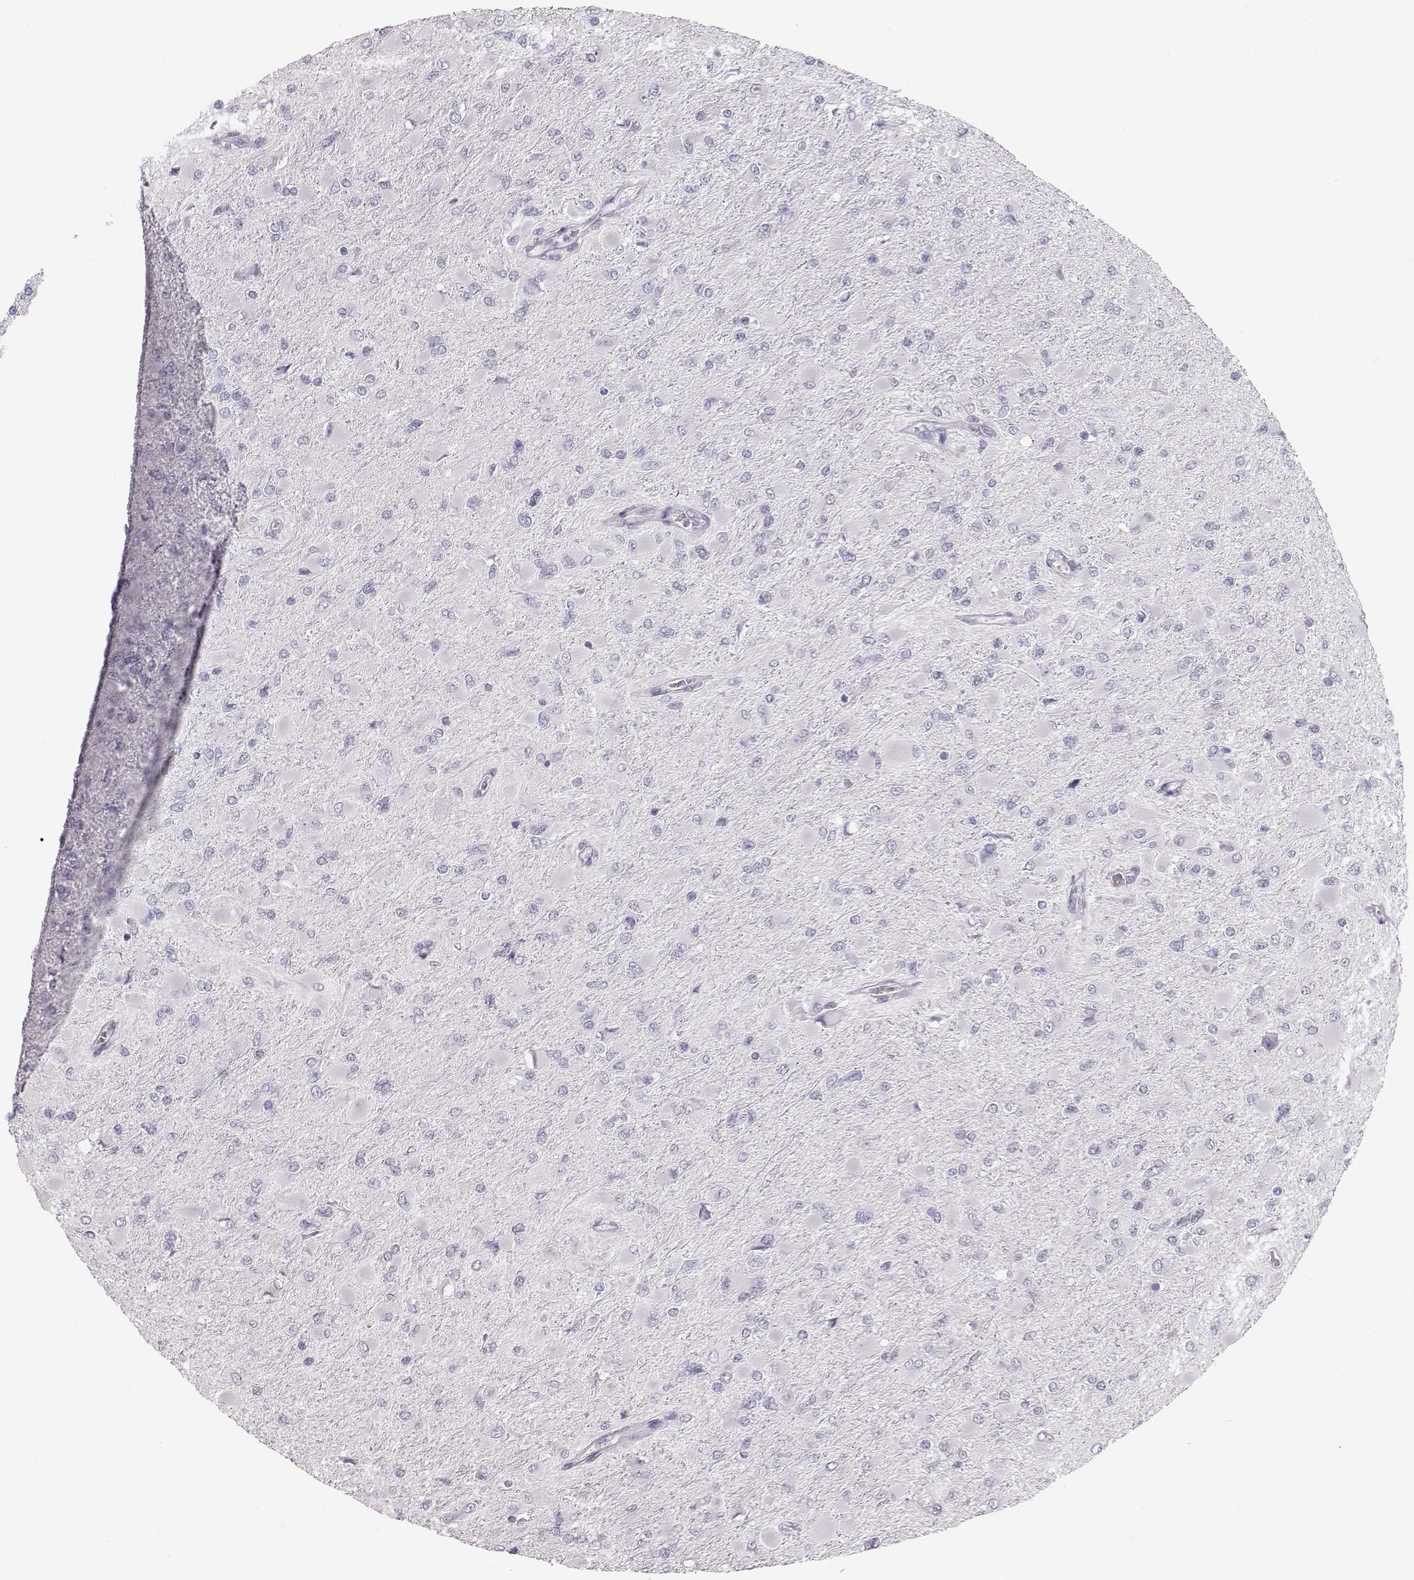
{"staining": {"intensity": "negative", "quantity": "none", "location": "none"}, "tissue": "glioma", "cell_type": "Tumor cells", "image_type": "cancer", "snomed": [{"axis": "morphology", "description": "Glioma, malignant, High grade"}, {"axis": "topography", "description": "Cerebral cortex"}], "caption": "The IHC photomicrograph has no significant expression in tumor cells of glioma tissue. (Stains: DAB immunohistochemistry with hematoxylin counter stain, Microscopy: brightfield microscopy at high magnification).", "gene": "CASR", "patient": {"sex": "female", "age": 36}}